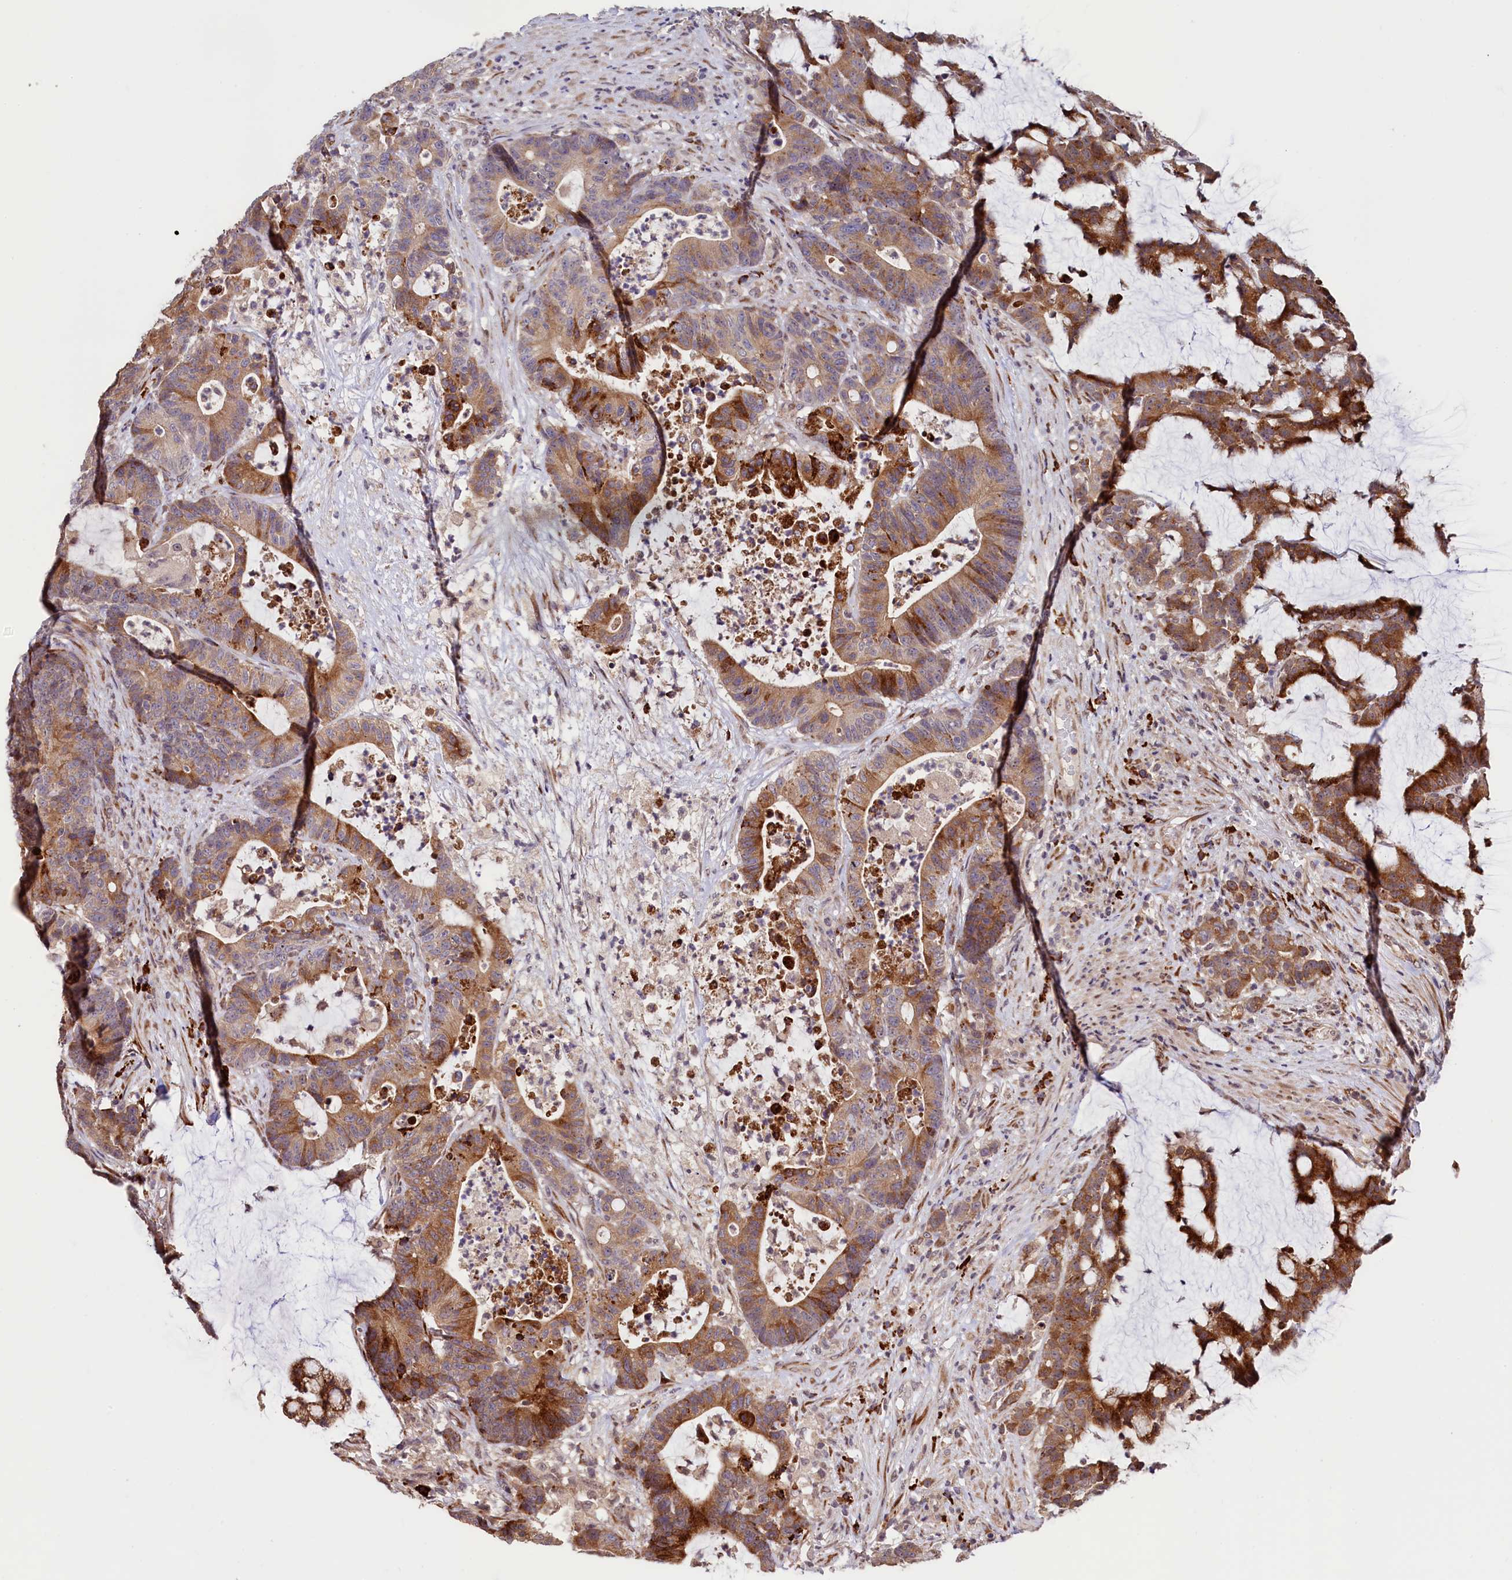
{"staining": {"intensity": "moderate", "quantity": ">75%", "location": "cytoplasmic/membranous"}, "tissue": "colorectal cancer", "cell_type": "Tumor cells", "image_type": "cancer", "snomed": [{"axis": "morphology", "description": "Adenocarcinoma, NOS"}, {"axis": "topography", "description": "Colon"}], "caption": "The image exhibits immunohistochemical staining of adenocarcinoma (colorectal). There is moderate cytoplasmic/membranous staining is appreciated in approximately >75% of tumor cells. The staining was performed using DAB to visualize the protein expression in brown, while the nuclei were stained in blue with hematoxylin (Magnification: 20x).", "gene": "C5orf15", "patient": {"sex": "female", "age": 84}}